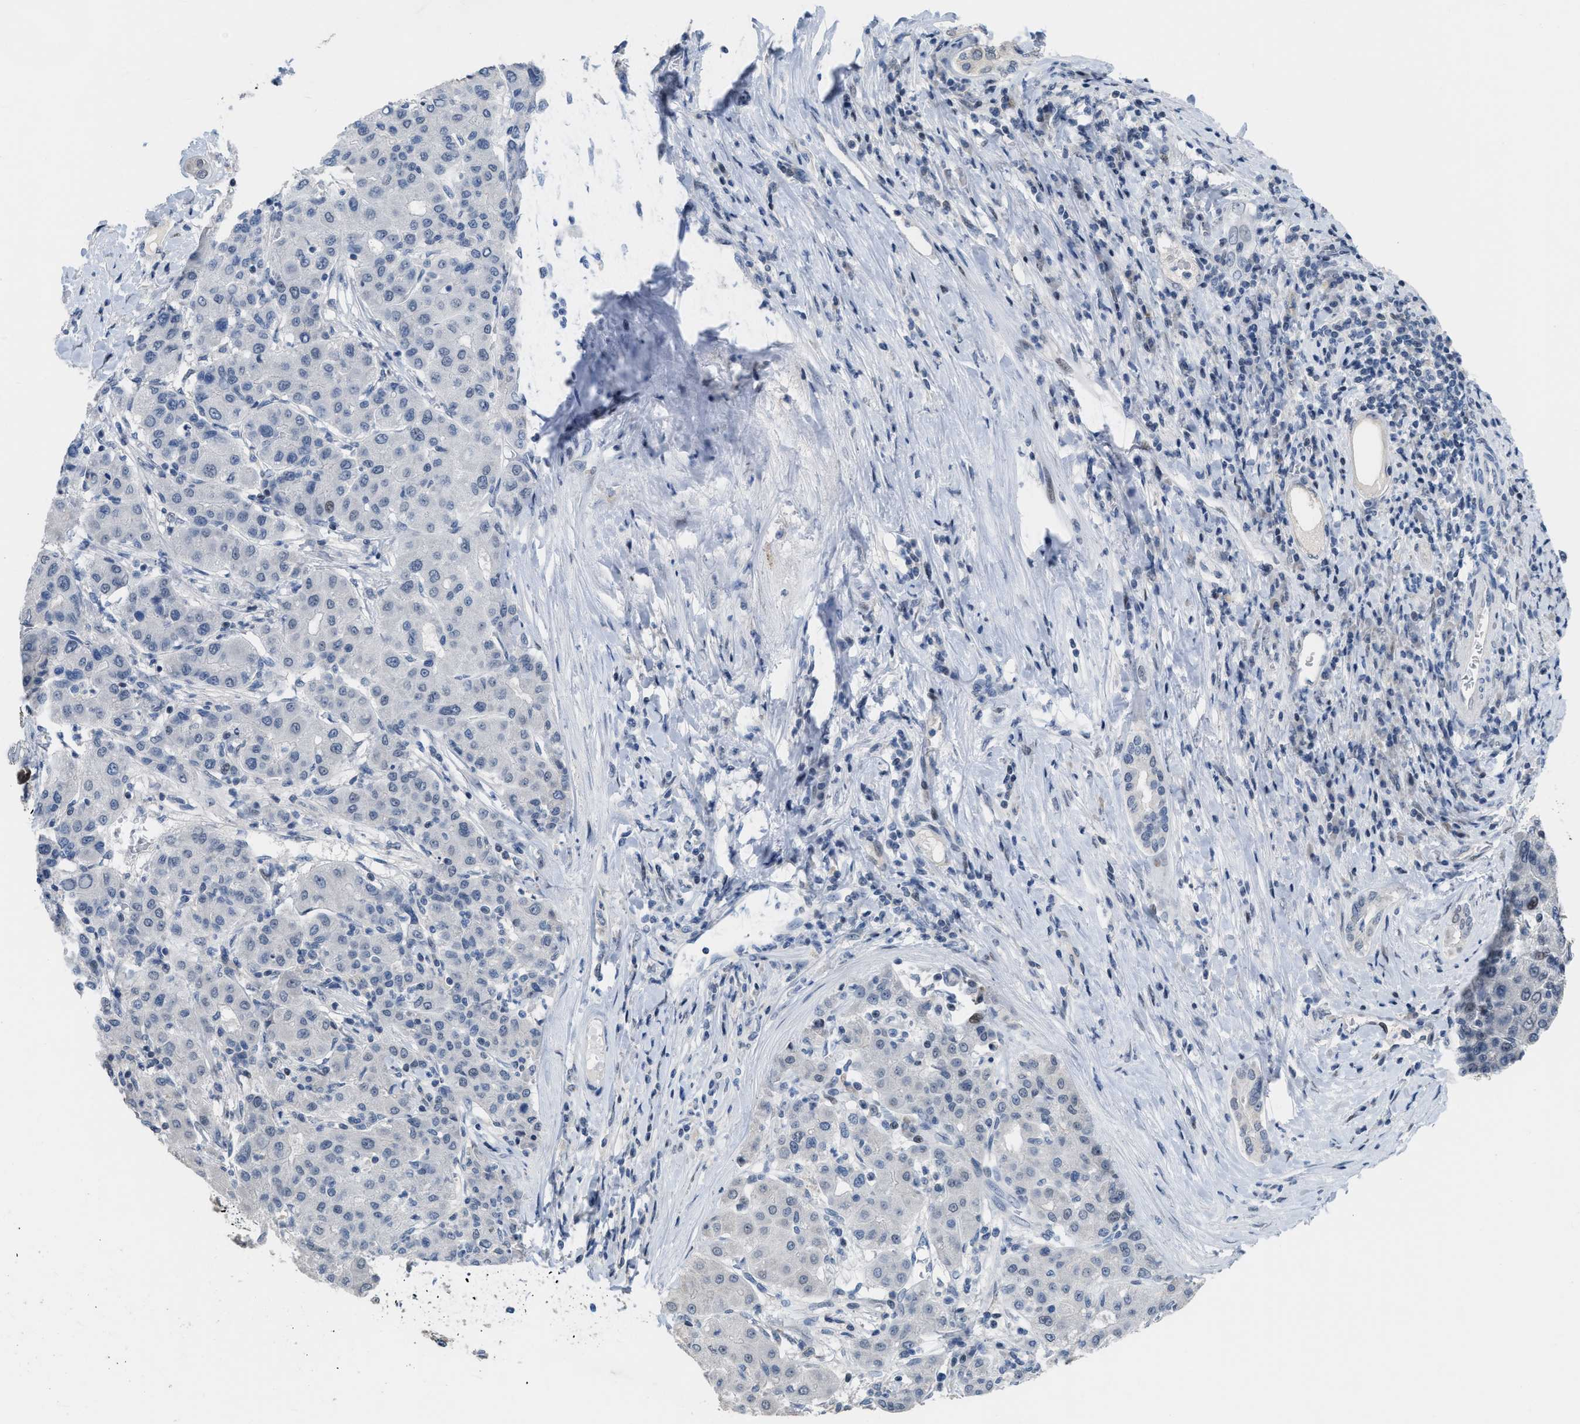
{"staining": {"intensity": "negative", "quantity": "none", "location": "none"}, "tissue": "liver cancer", "cell_type": "Tumor cells", "image_type": "cancer", "snomed": [{"axis": "morphology", "description": "Carcinoma, Hepatocellular, NOS"}, {"axis": "topography", "description": "Liver"}], "caption": "Image shows no protein expression in tumor cells of liver cancer (hepatocellular carcinoma) tissue.", "gene": "SETDB1", "patient": {"sex": "male", "age": 65}}